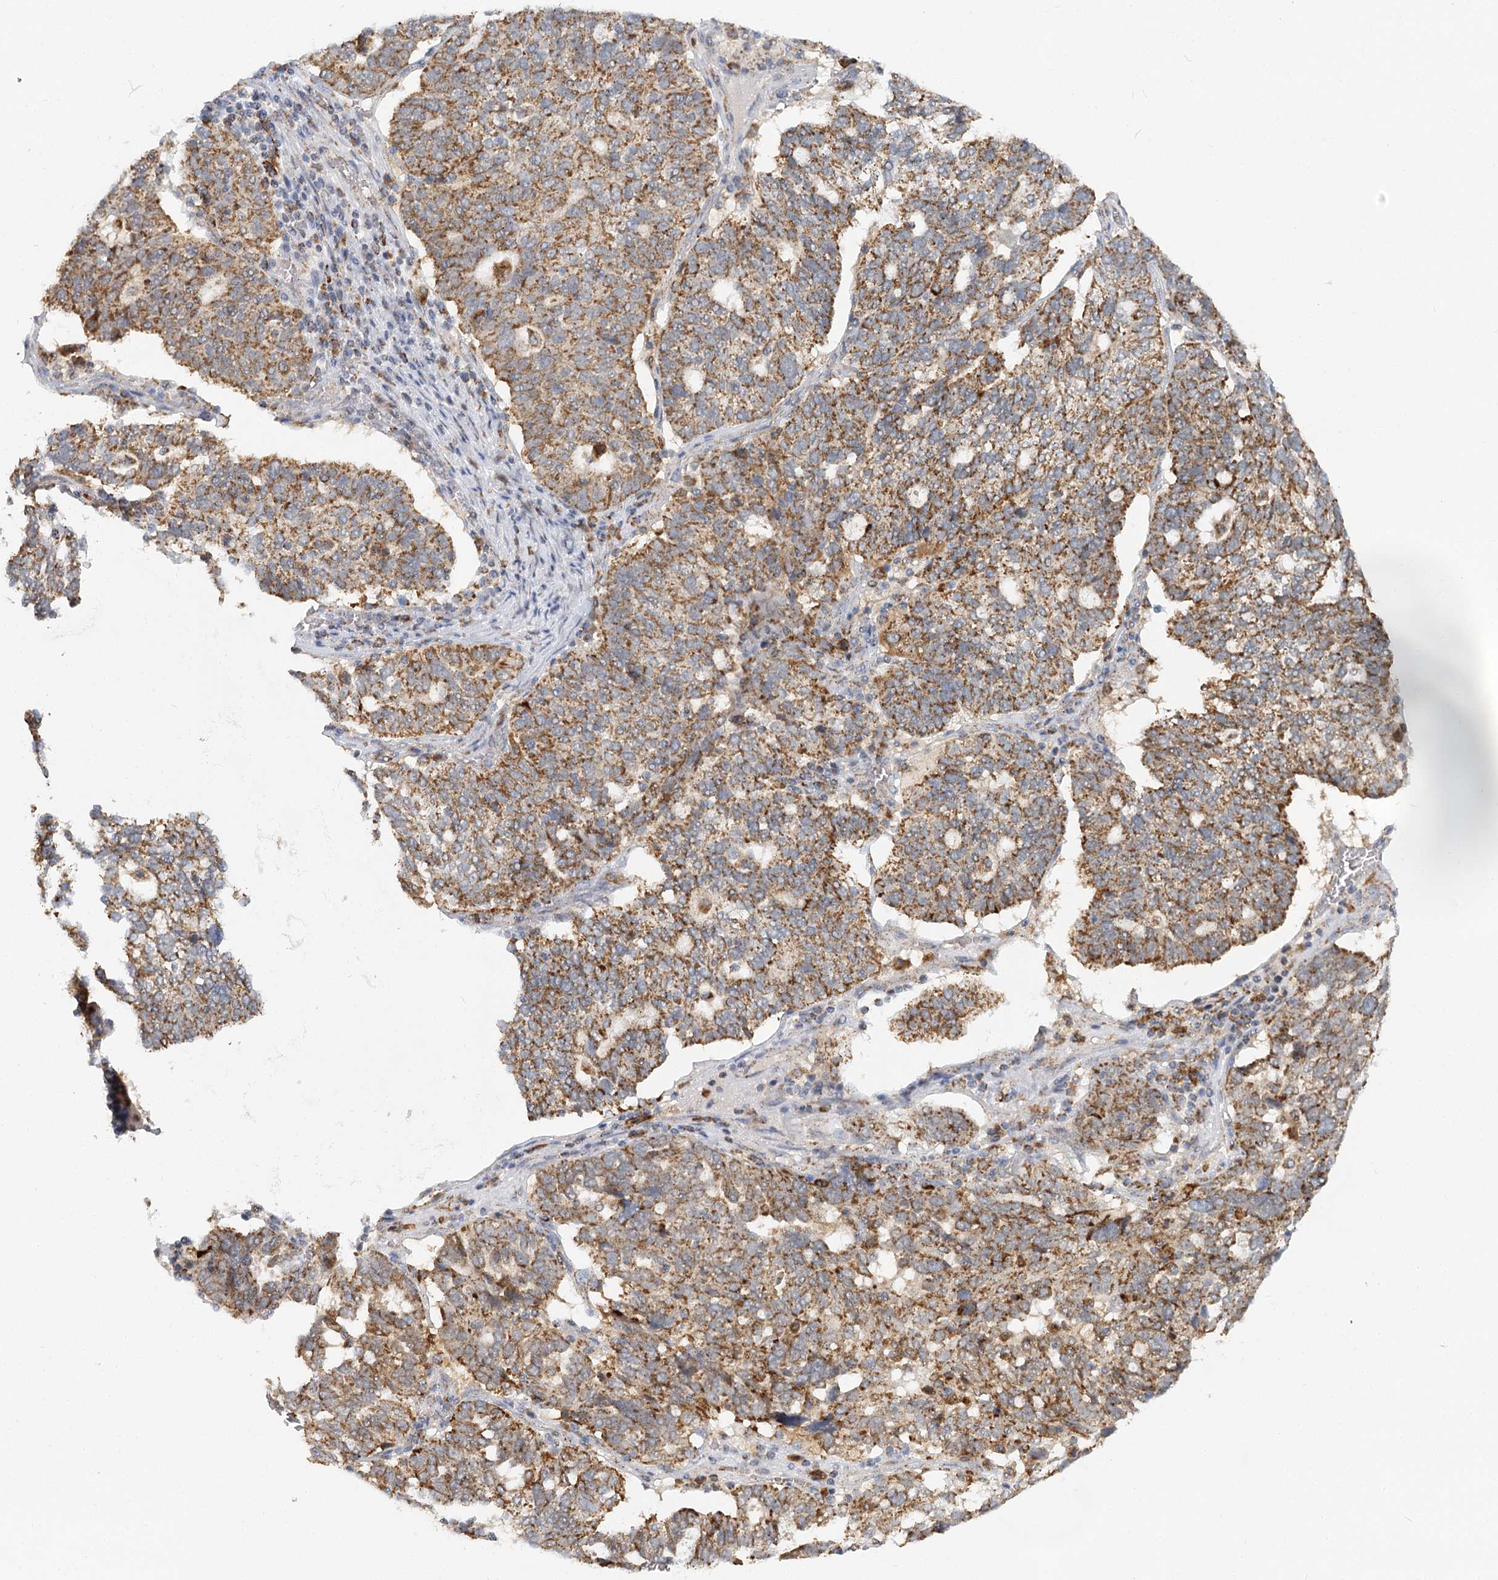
{"staining": {"intensity": "moderate", "quantity": ">75%", "location": "cytoplasmic/membranous"}, "tissue": "ovarian cancer", "cell_type": "Tumor cells", "image_type": "cancer", "snomed": [{"axis": "morphology", "description": "Cystadenocarcinoma, serous, NOS"}, {"axis": "topography", "description": "Ovary"}], "caption": "A micrograph of ovarian cancer (serous cystadenocarcinoma) stained for a protein demonstrates moderate cytoplasmic/membranous brown staining in tumor cells.", "gene": "TAS1R1", "patient": {"sex": "female", "age": 59}}